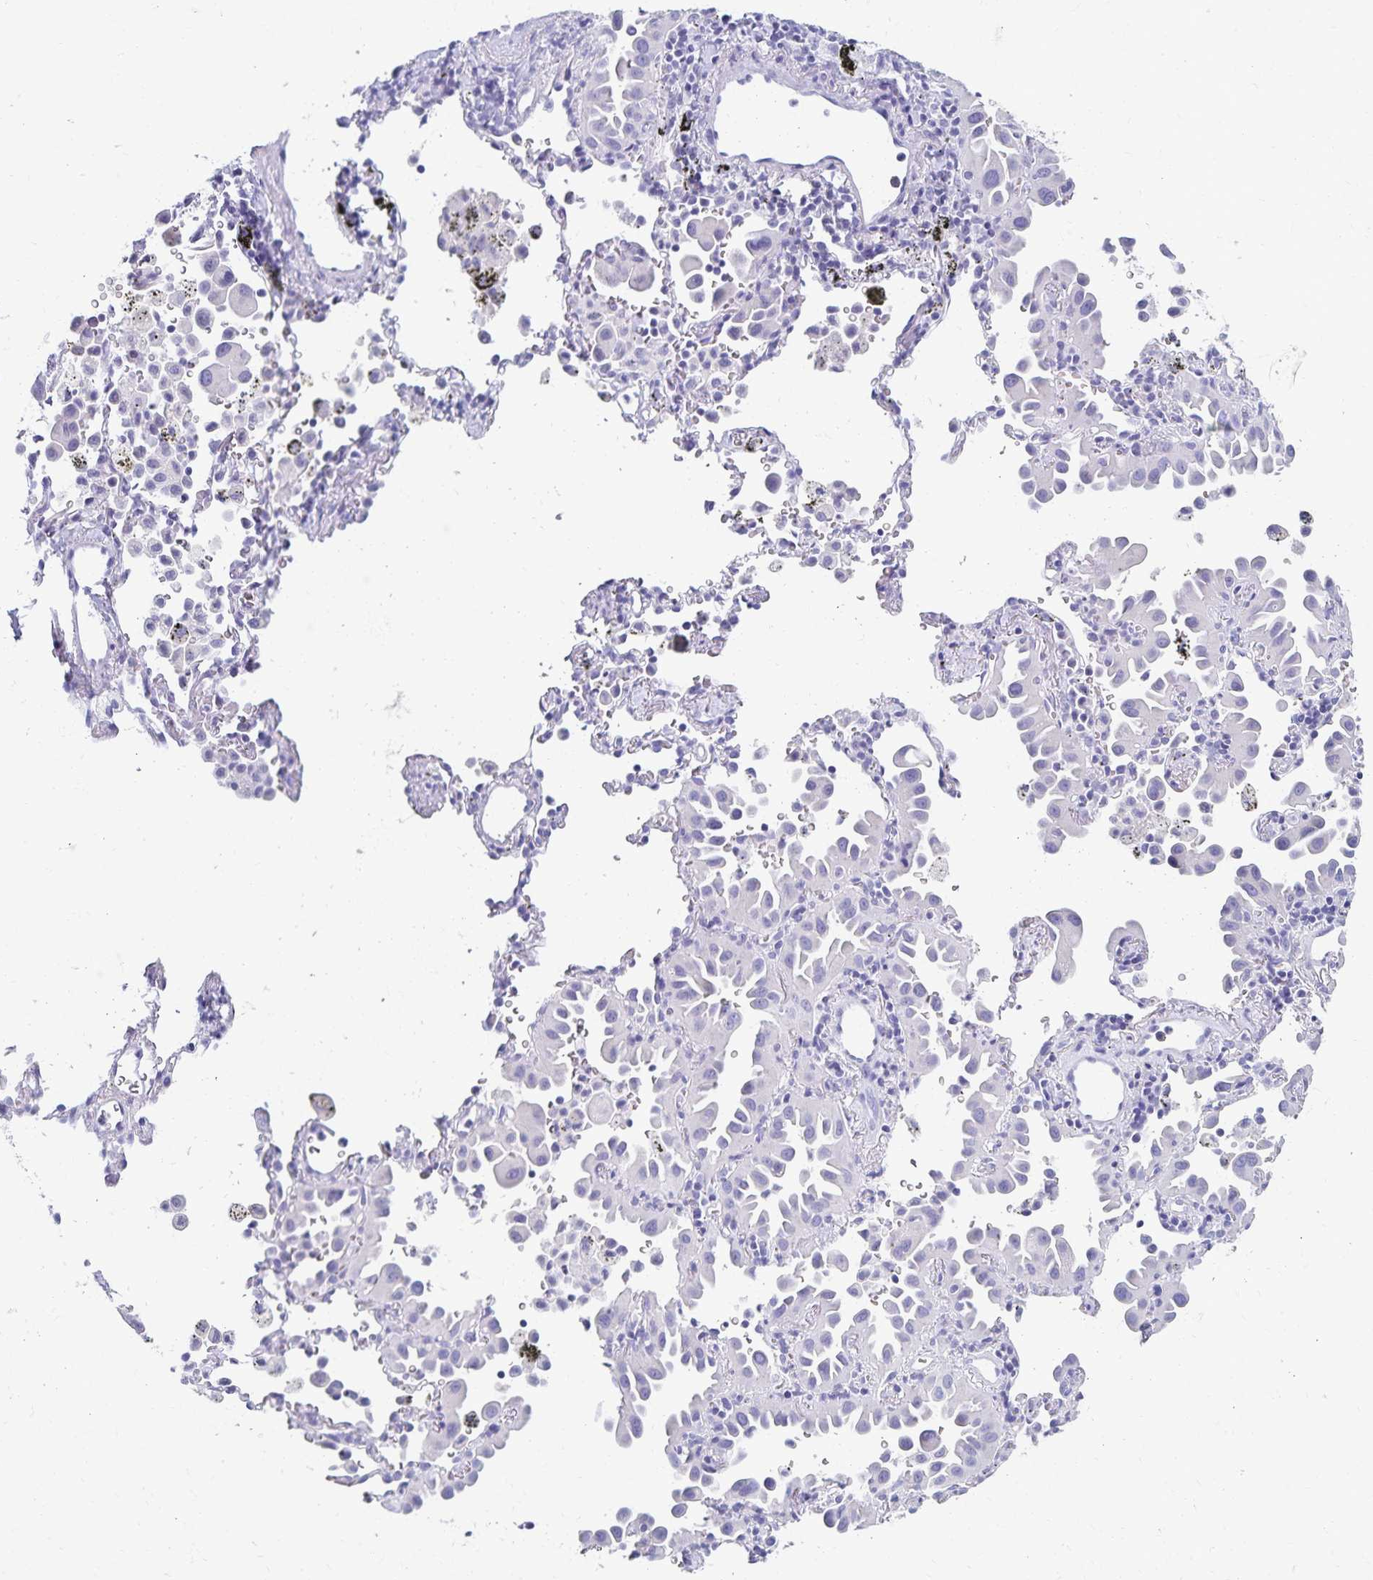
{"staining": {"intensity": "negative", "quantity": "none", "location": "none"}, "tissue": "lung cancer", "cell_type": "Tumor cells", "image_type": "cancer", "snomed": [{"axis": "morphology", "description": "Adenocarcinoma, NOS"}, {"axis": "topography", "description": "Lung"}], "caption": "Lung cancer (adenocarcinoma) stained for a protein using immunohistochemistry demonstrates no staining tumor cells.", "gene": "C2orf50", "patient": {"sex": "male", "age": 68}}